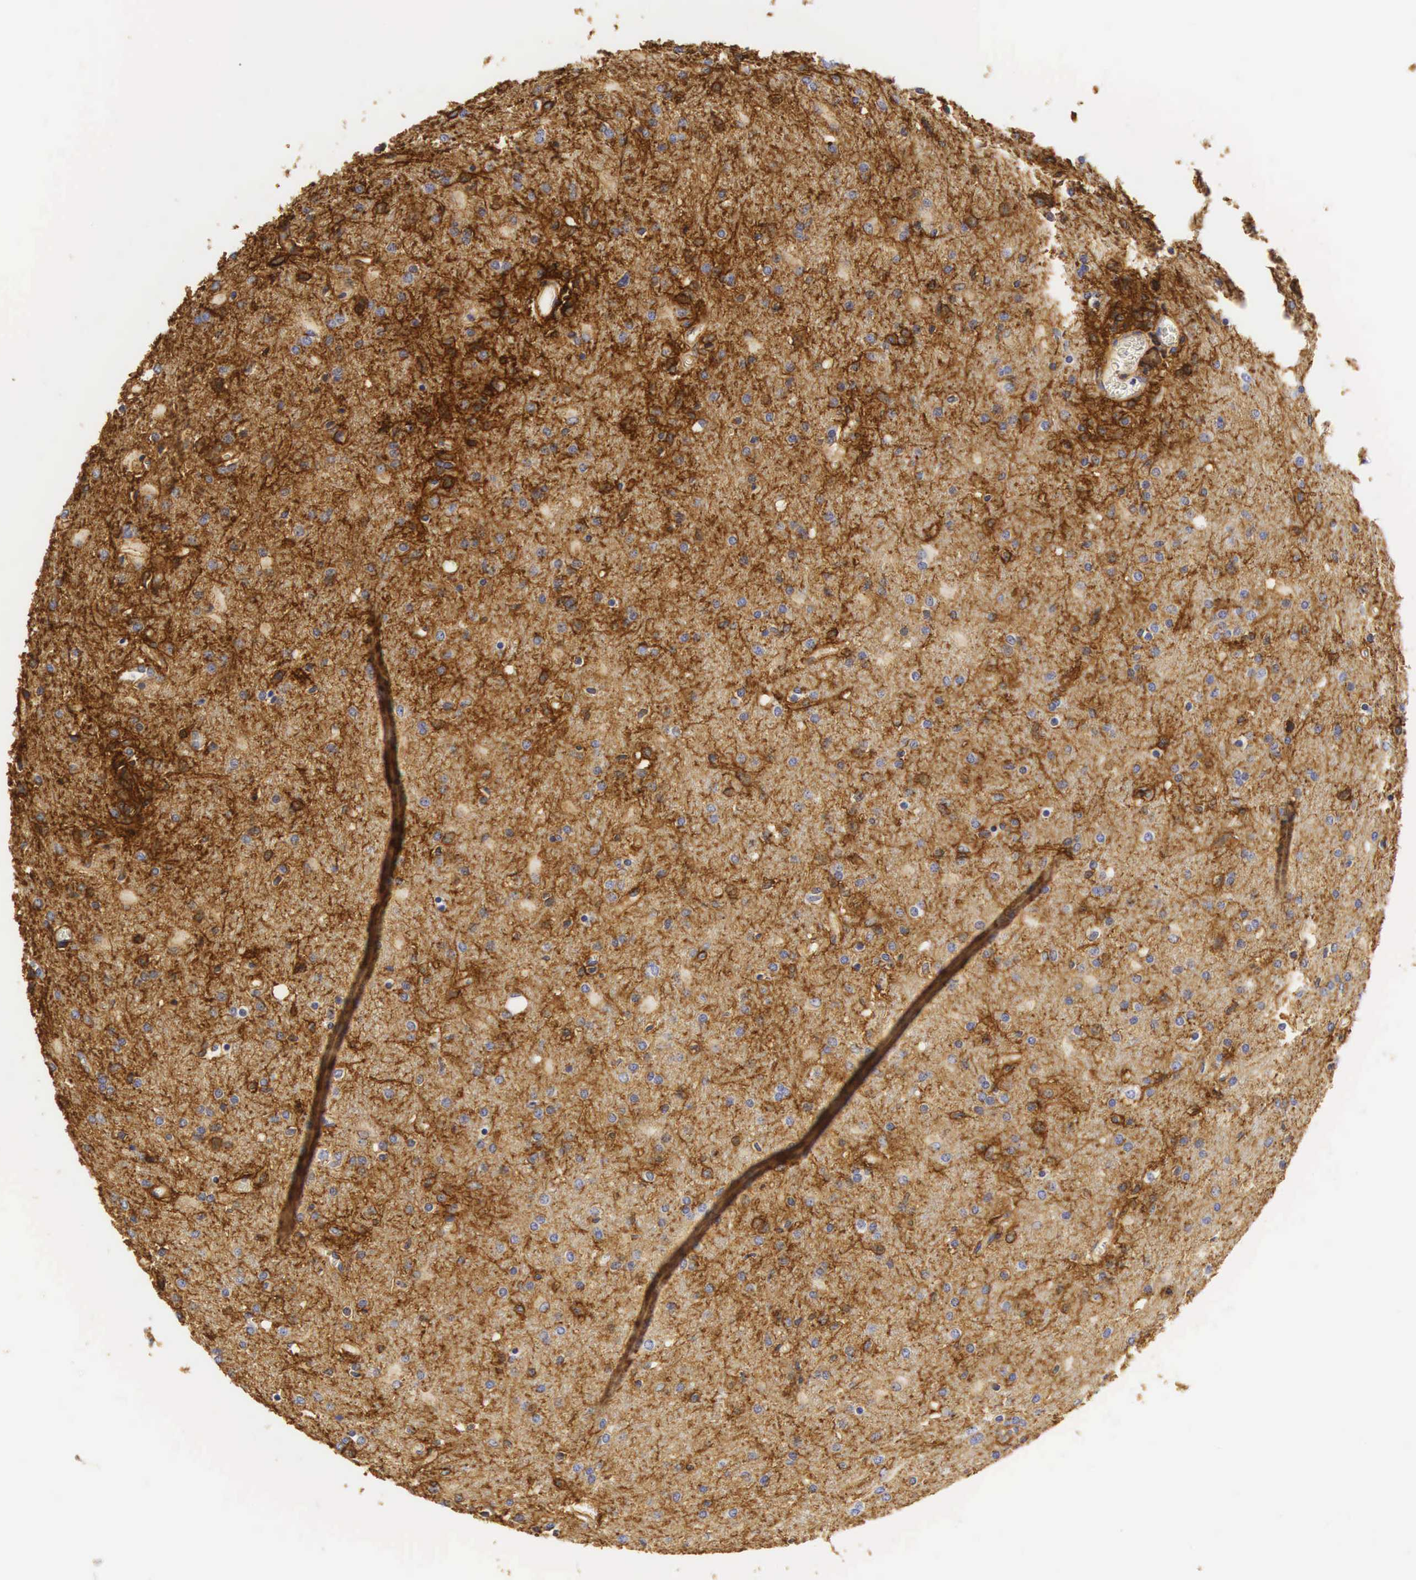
{"staining": {"intensity": "moderate", "quantity": ">75%", "location": "cytoplasmic/membranous"}, "tissue": "glioma", "cell_type": "Tumor cells", "image_type": "cancer", "snomed": [{"axis": "morphology", "description": "Glioma, malignant, High grade"}, {"axis": "topography", "description": "Brain"}], "caption": "Protein analysis of glioma tissue demonstrates moderate cytoplasmic/membranous staining in approximately >75% of tumor cells.", "gene": "CD99", "patient": {"sex": "male", "age": 68}}